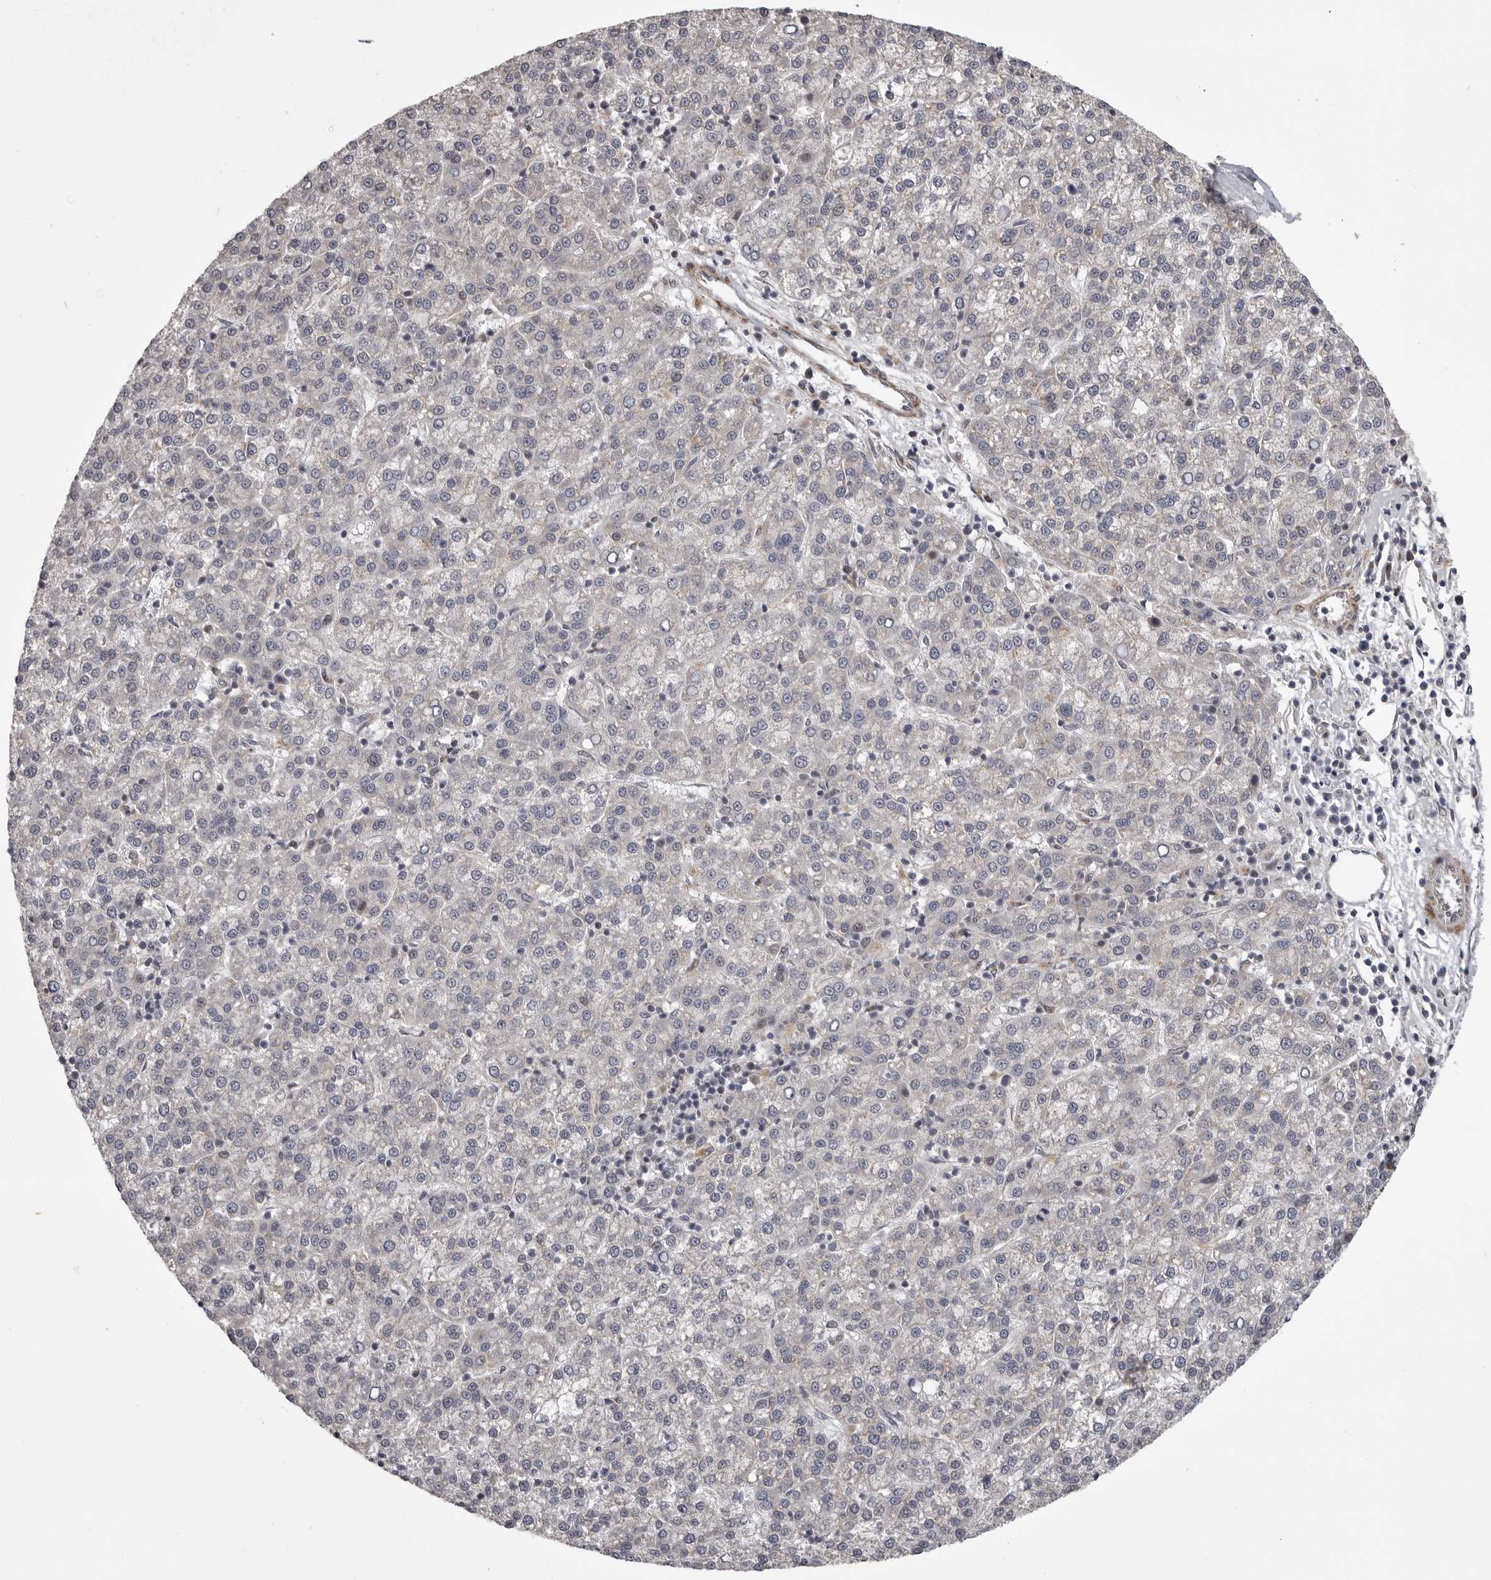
{"staining": {"intensity": "moderate", "quantity": "25%-75%", "location": "cytoplasmic/membranous"}, "tissue": "liver cancer", "cell_type": "Tumor cells", "image_type": "cancer", "snomed": [{"axis": "morphology", "description": "Carcinoma, Hepatocellular, NOS"}, {"axis": "topography", "description": "Liver"}], "caption": "Moderate cytoplasmic/membranous positivity is seen in about 25%-75% of tumor cells in liver cancer (hepatocellular carcinoma). (Stains: DAB (3,3'-diaminobenzidine) in brown, nuclei in blue, Microscopy: brightfield microscopy at high magnification).", "gene": "SNX16", "patient": {"sex": "female", "age": 58}}